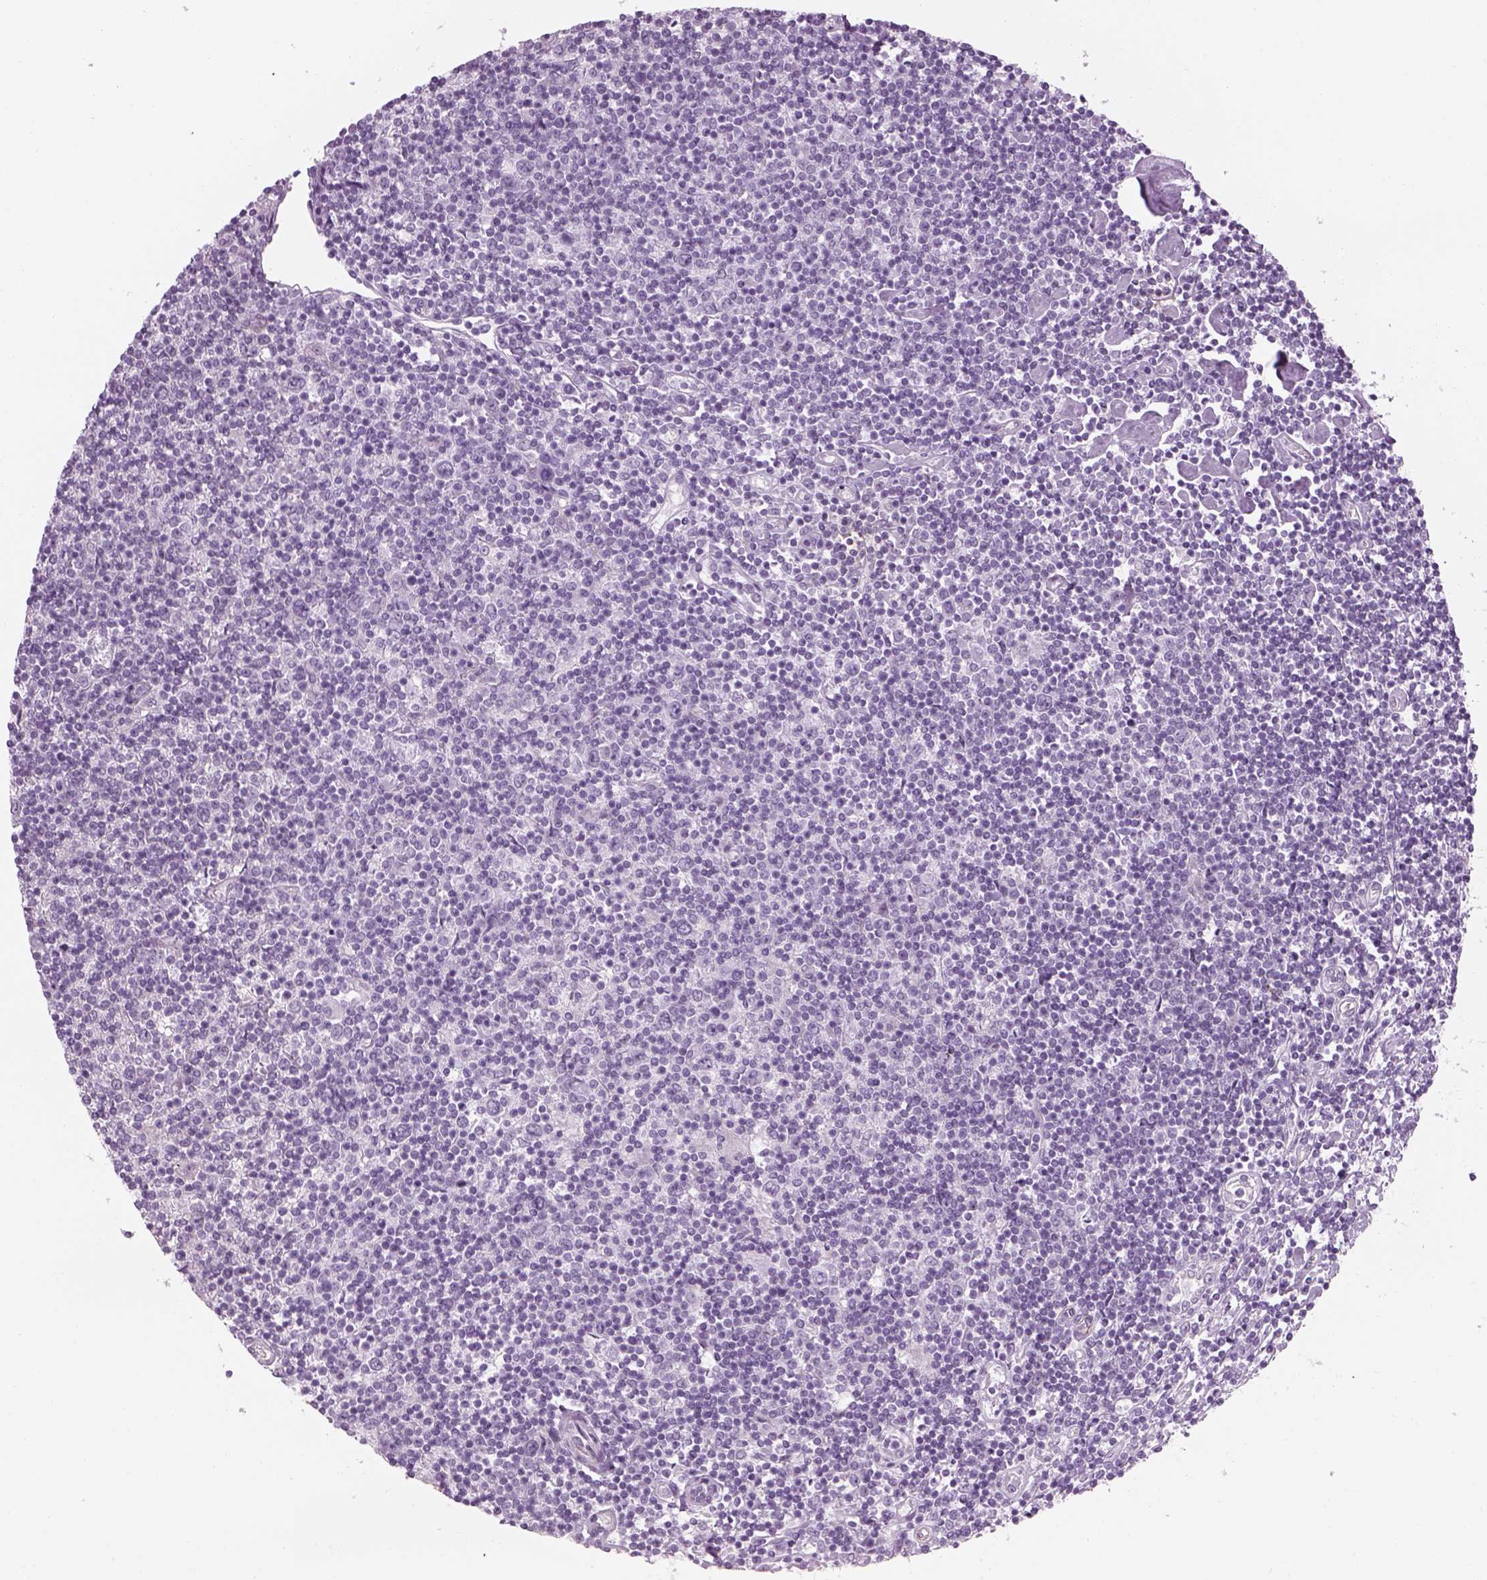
{"staining": {"intensity": "negative", "quantity": "none", "location": "none"}, "tissue": "lymphoma", "cell_type": "Tumor cells", "image_type": "cancer", "snomed": [{"axis": "morphology", "description": "Hodgkin's disease, NOS"}, {"axis": "topography", "description": "Lymph node"}], "caption": "This is an immunohistochemistry (IHC) image of human lymphoma. There is no positivity in tumor cells.", "gene": "GAS2L2", "patient": {"sex": "male", "age": 40}}